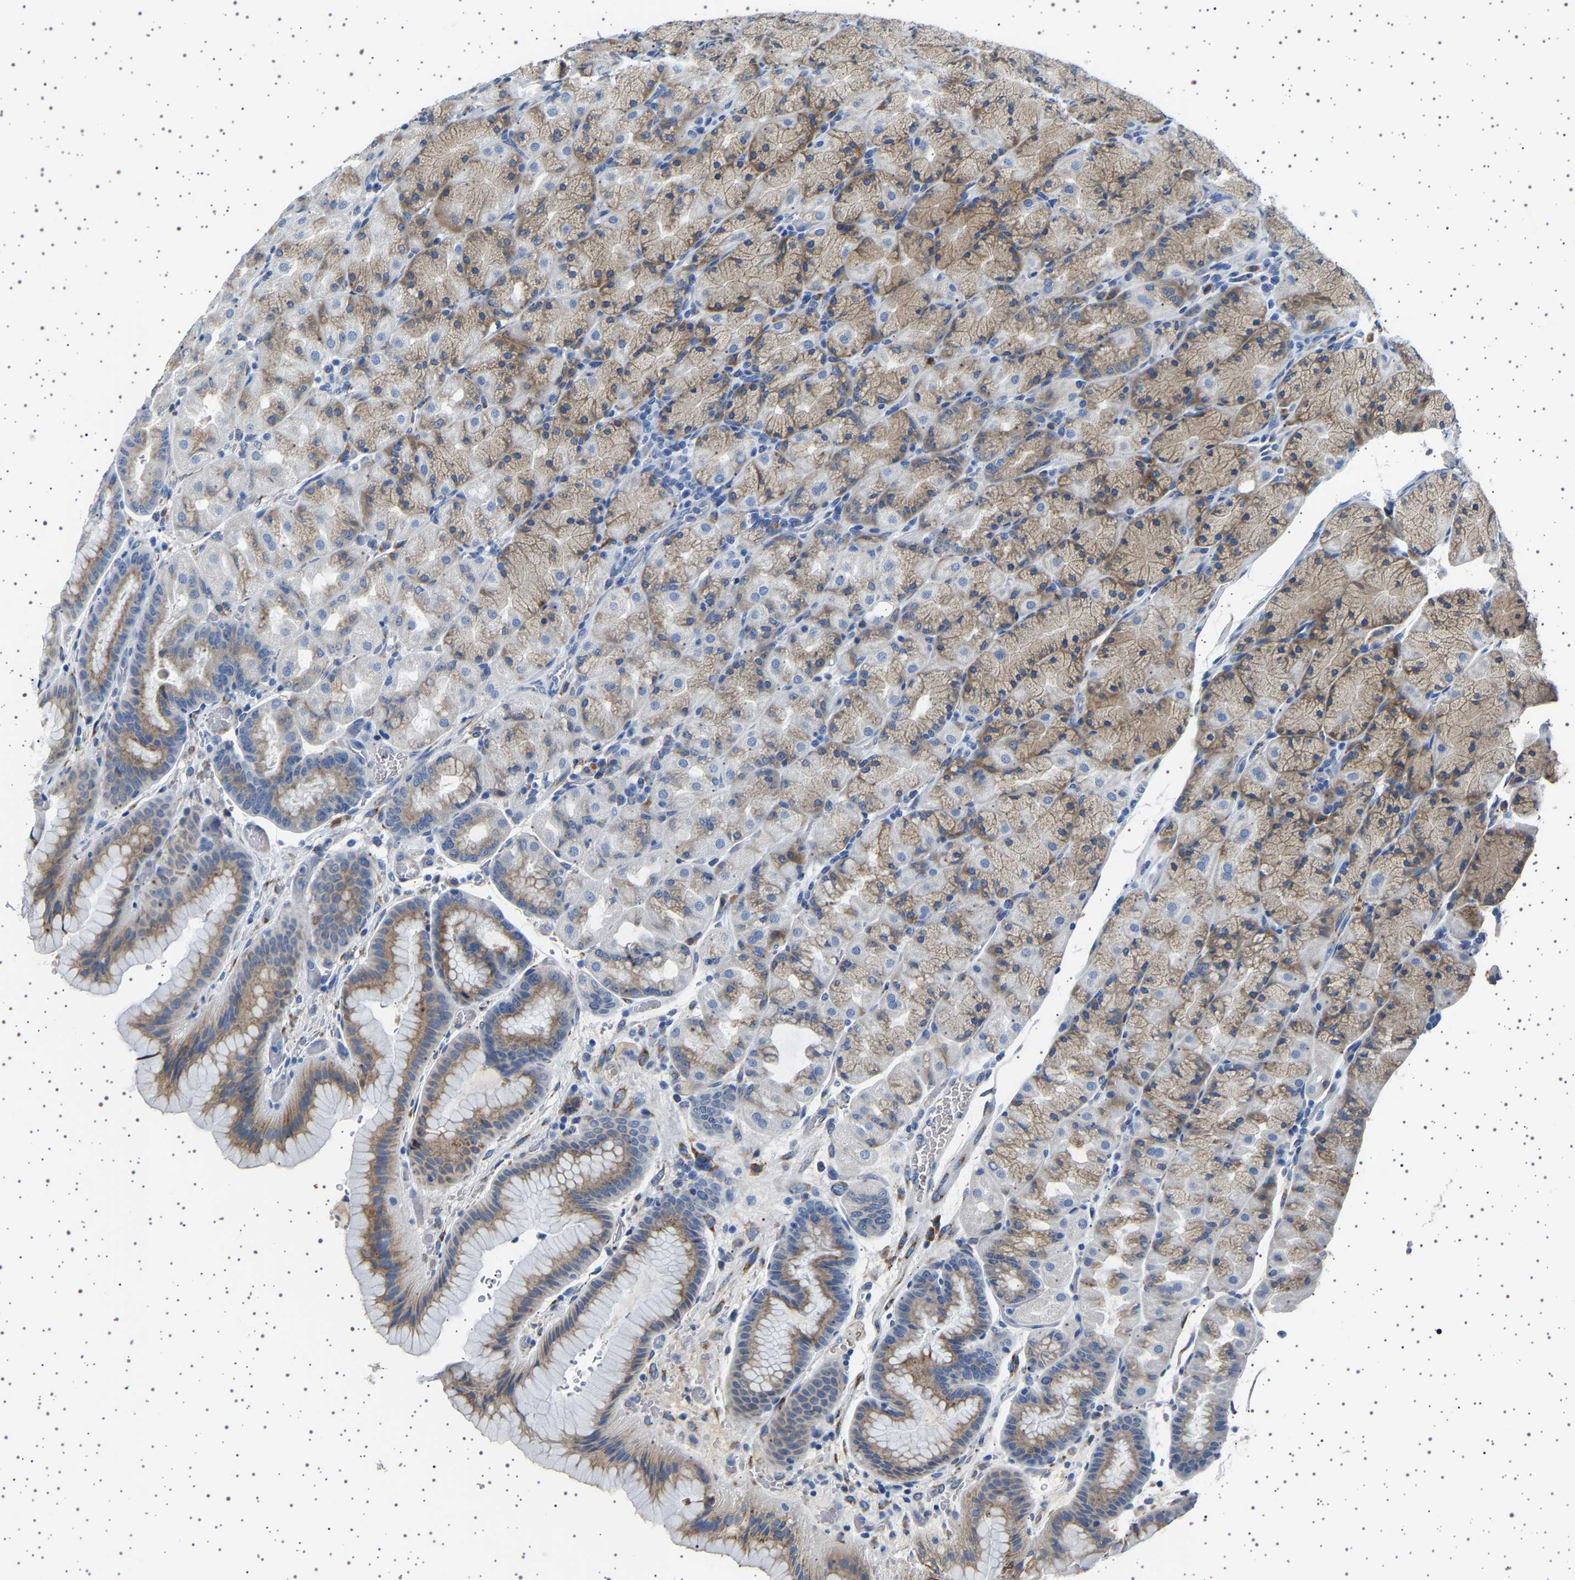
{"staining": {"intensity": "moderate", "quantity": "25%-75%", "location": "cytoplasmic/membranous"}, "tissue": "stomach", "cell_type": "Glandular cells", "image_type": "normal", "snomed": [{"axis": "morphology", "description": "Normal tissue, NOS"}, {"axis": "morphology", "description": "Carcinoid, malignant, NOS"}, {"axis": "topography", "description": "Stomach, upper"}], "caption": "An IHC micrograph of benign tissue is shown. Protein staining in brown highlights moderate cytoplasmic/membranous positivity in stomach within glandular cells.", "gene": "FTCD", "patient": {"sex": "male", "age": 39}}